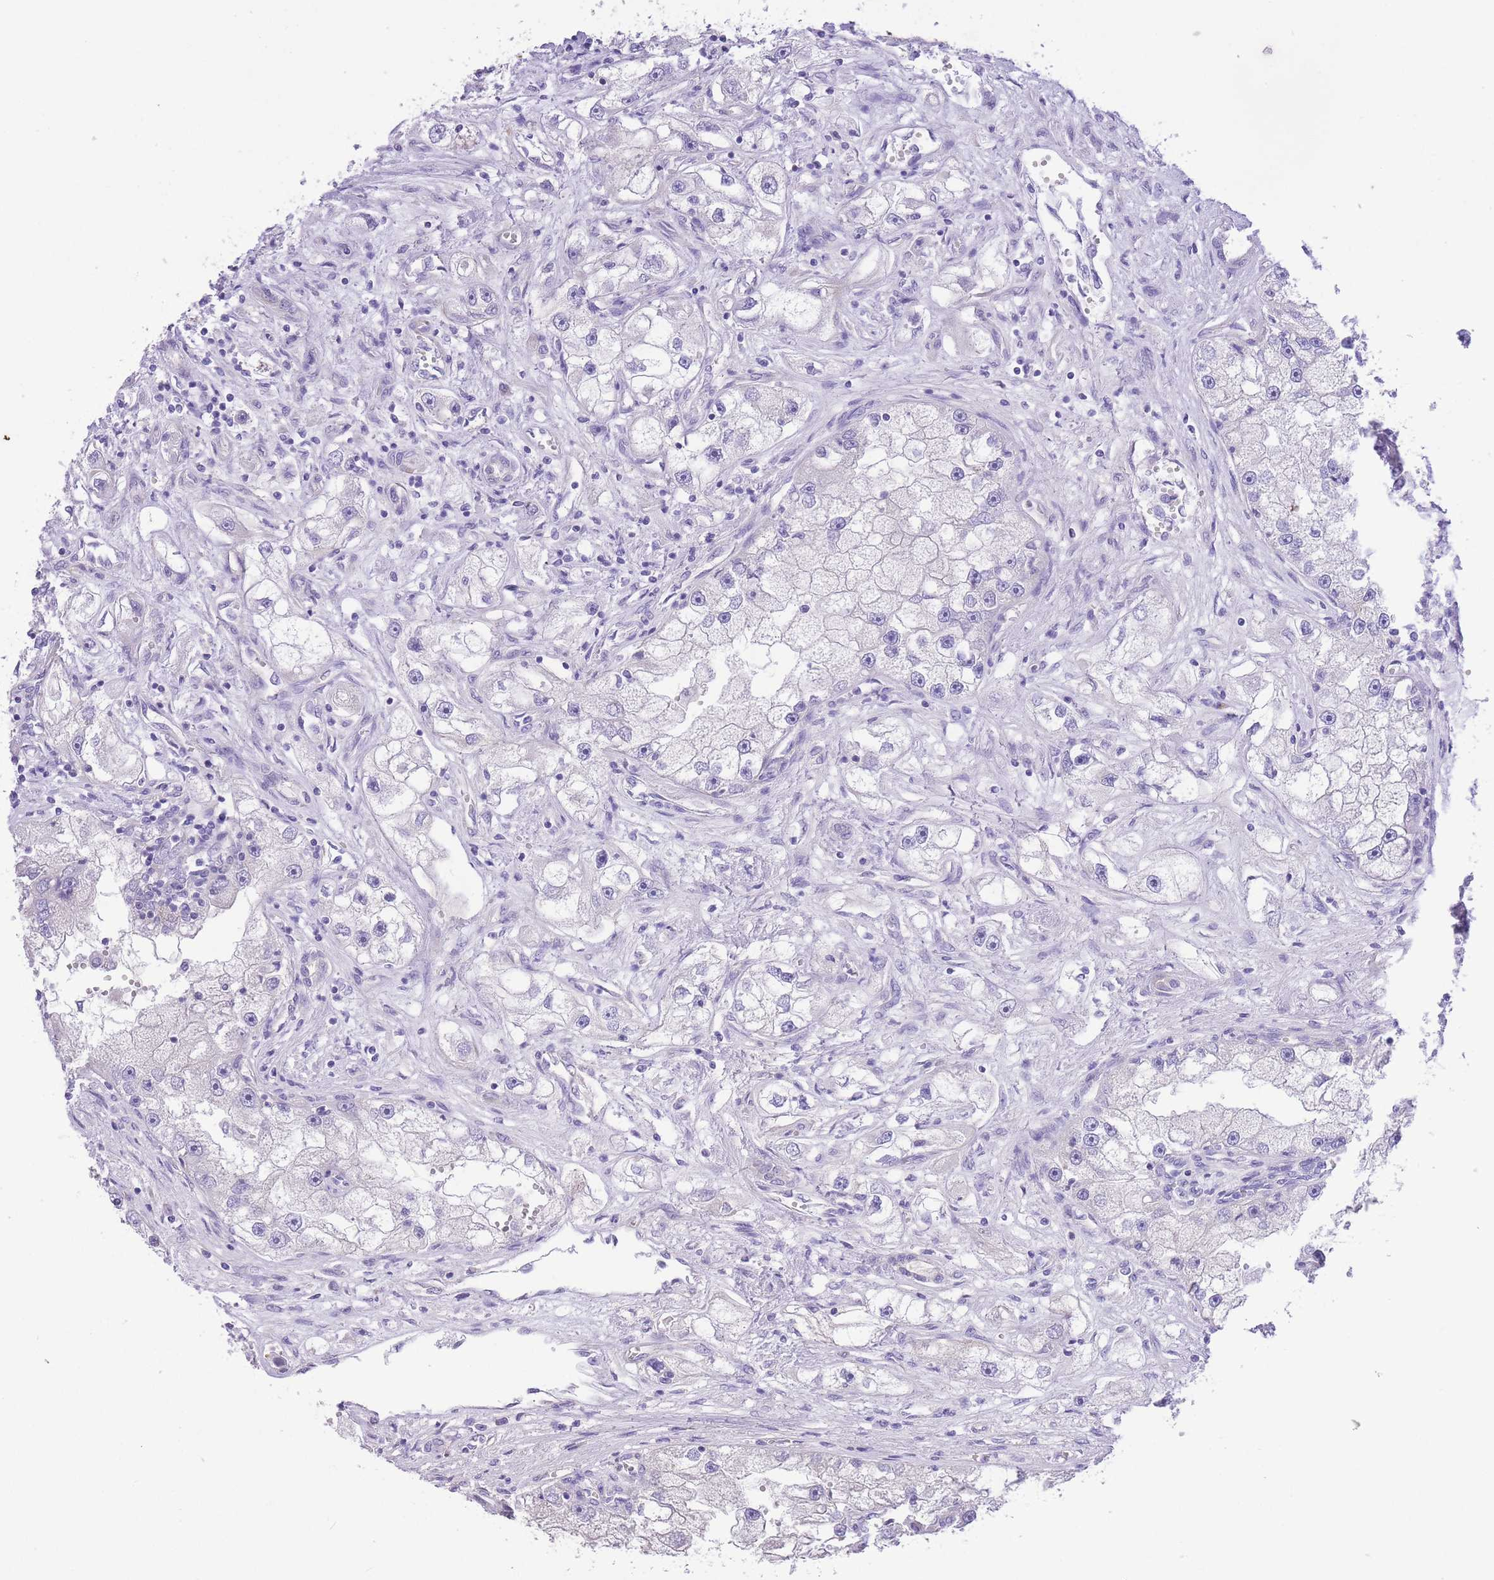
{"staining": {"intensity": "negative", "quantity": "none", "location": "none"}, "tissue": "renal cancer", "cell_type": "Tumor cells", "image_type": "cancer", "snomed": [{"axis": "morphology", "description": "Adenocarcinoma, NOS"}, {"axis": "topography", "description": "Kidney"}], "caption": "A micrograph of adenocarcinoma (renal) stained for a protein demonstrates no brown staining in tumor cells. (DAB immunohistochemistry visualized using brightfield microscopy, high magnification).", "gene": "RHOU", "patient": {"sex": "male", "age": 63}}